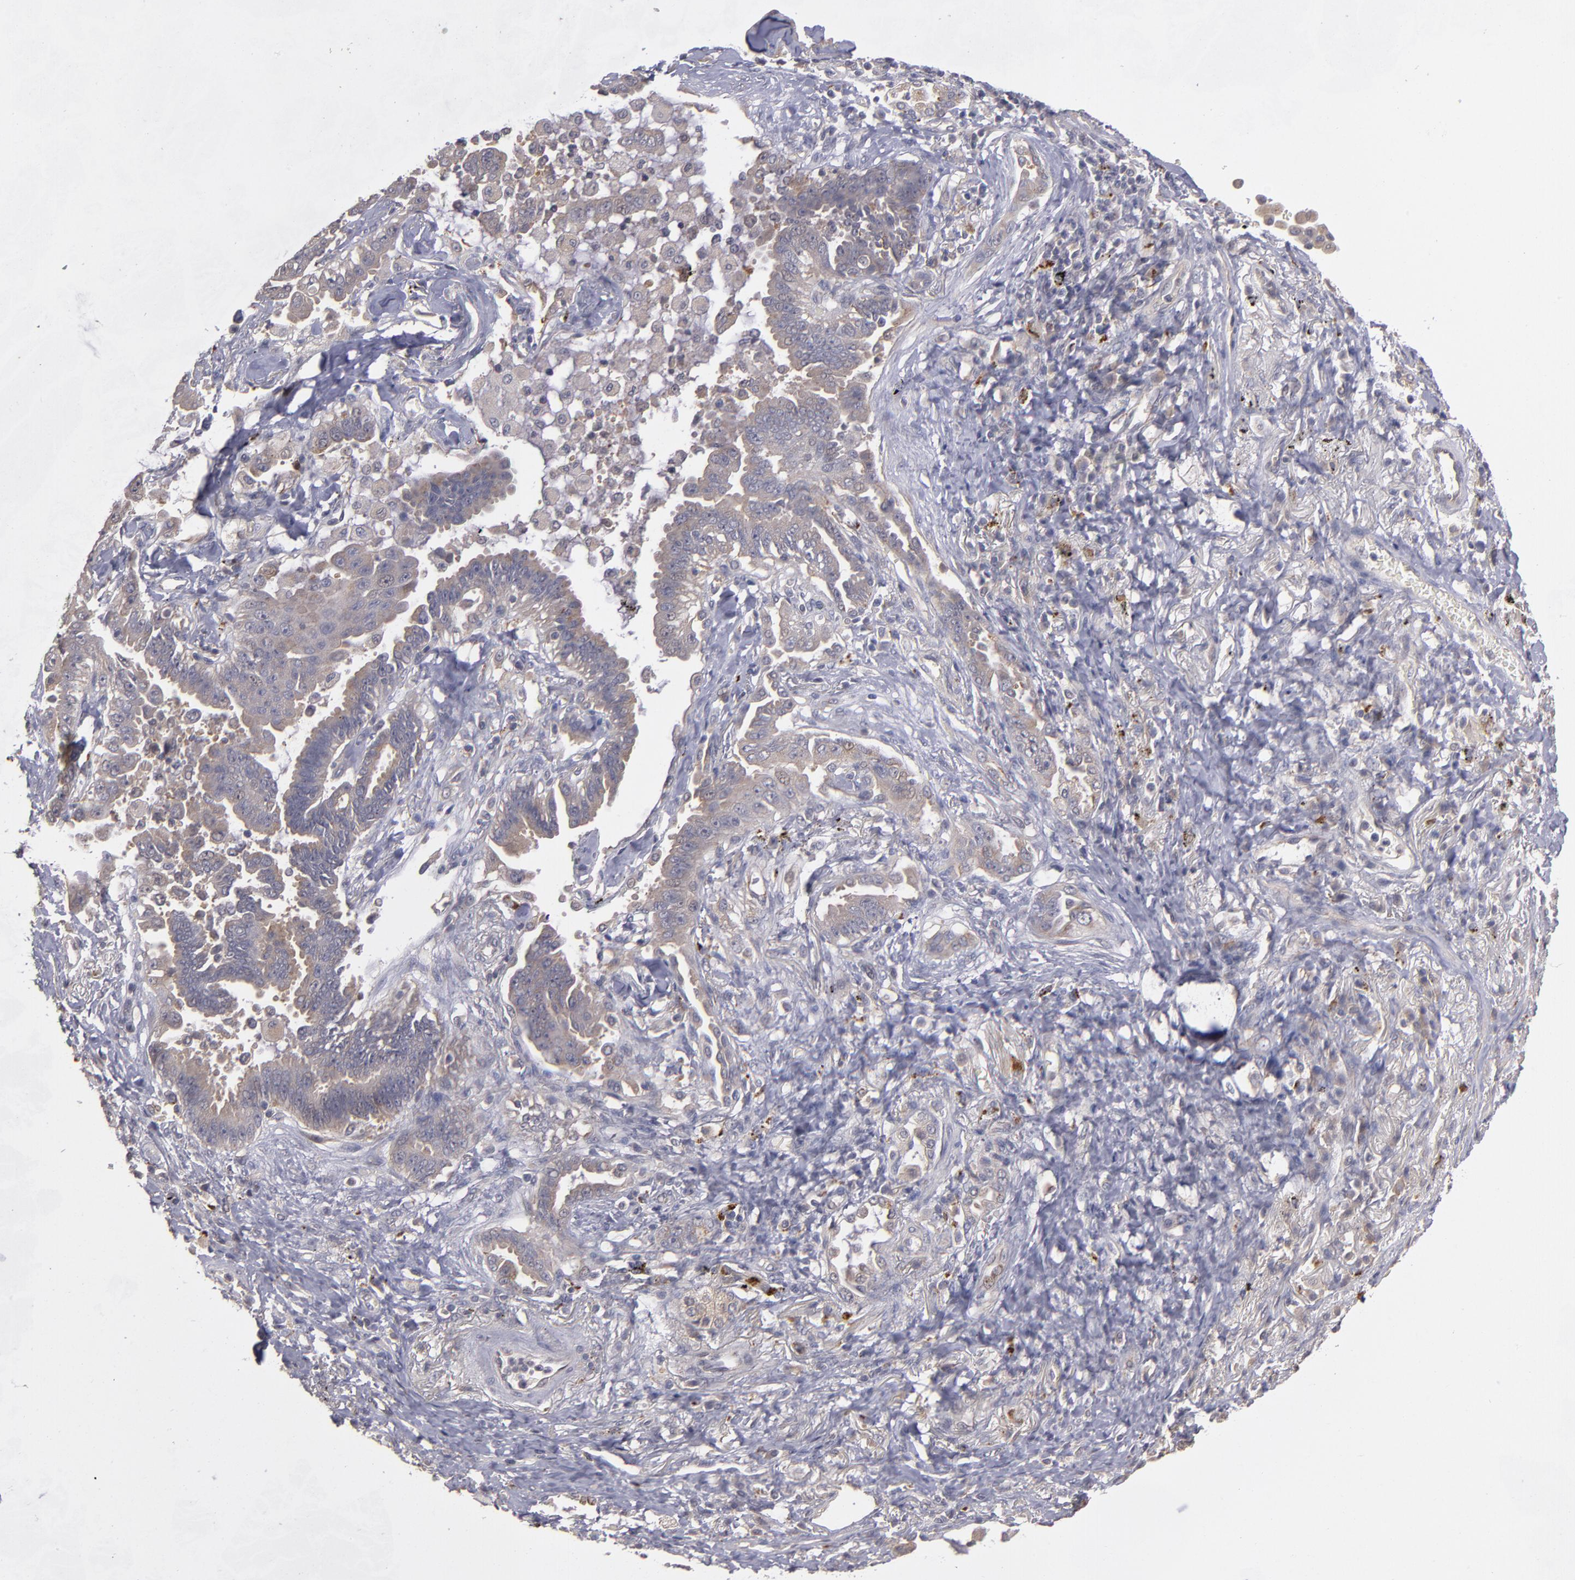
{"staining": {"intensity": "weak", "quantity": ">75%", "location": "cytoplasmic/membranous"}, "tissue": "lung cancer", "cell_type": "Tumor cells", "image_type": "cancer", "snomed": [{"axis": "morphology", "description": "Adenocarcinoma, NOS"}, {"axis": "topography", "description": "Lung"}], "caption": "Immunohistochemical staining of human lung cancer demonstrates low levels of weak cytoplasmic/membranous protein positivity in approximately >75% of tumor cells.", "gene": "CTSO", "patient": {"sex": "female", "age": 64}}